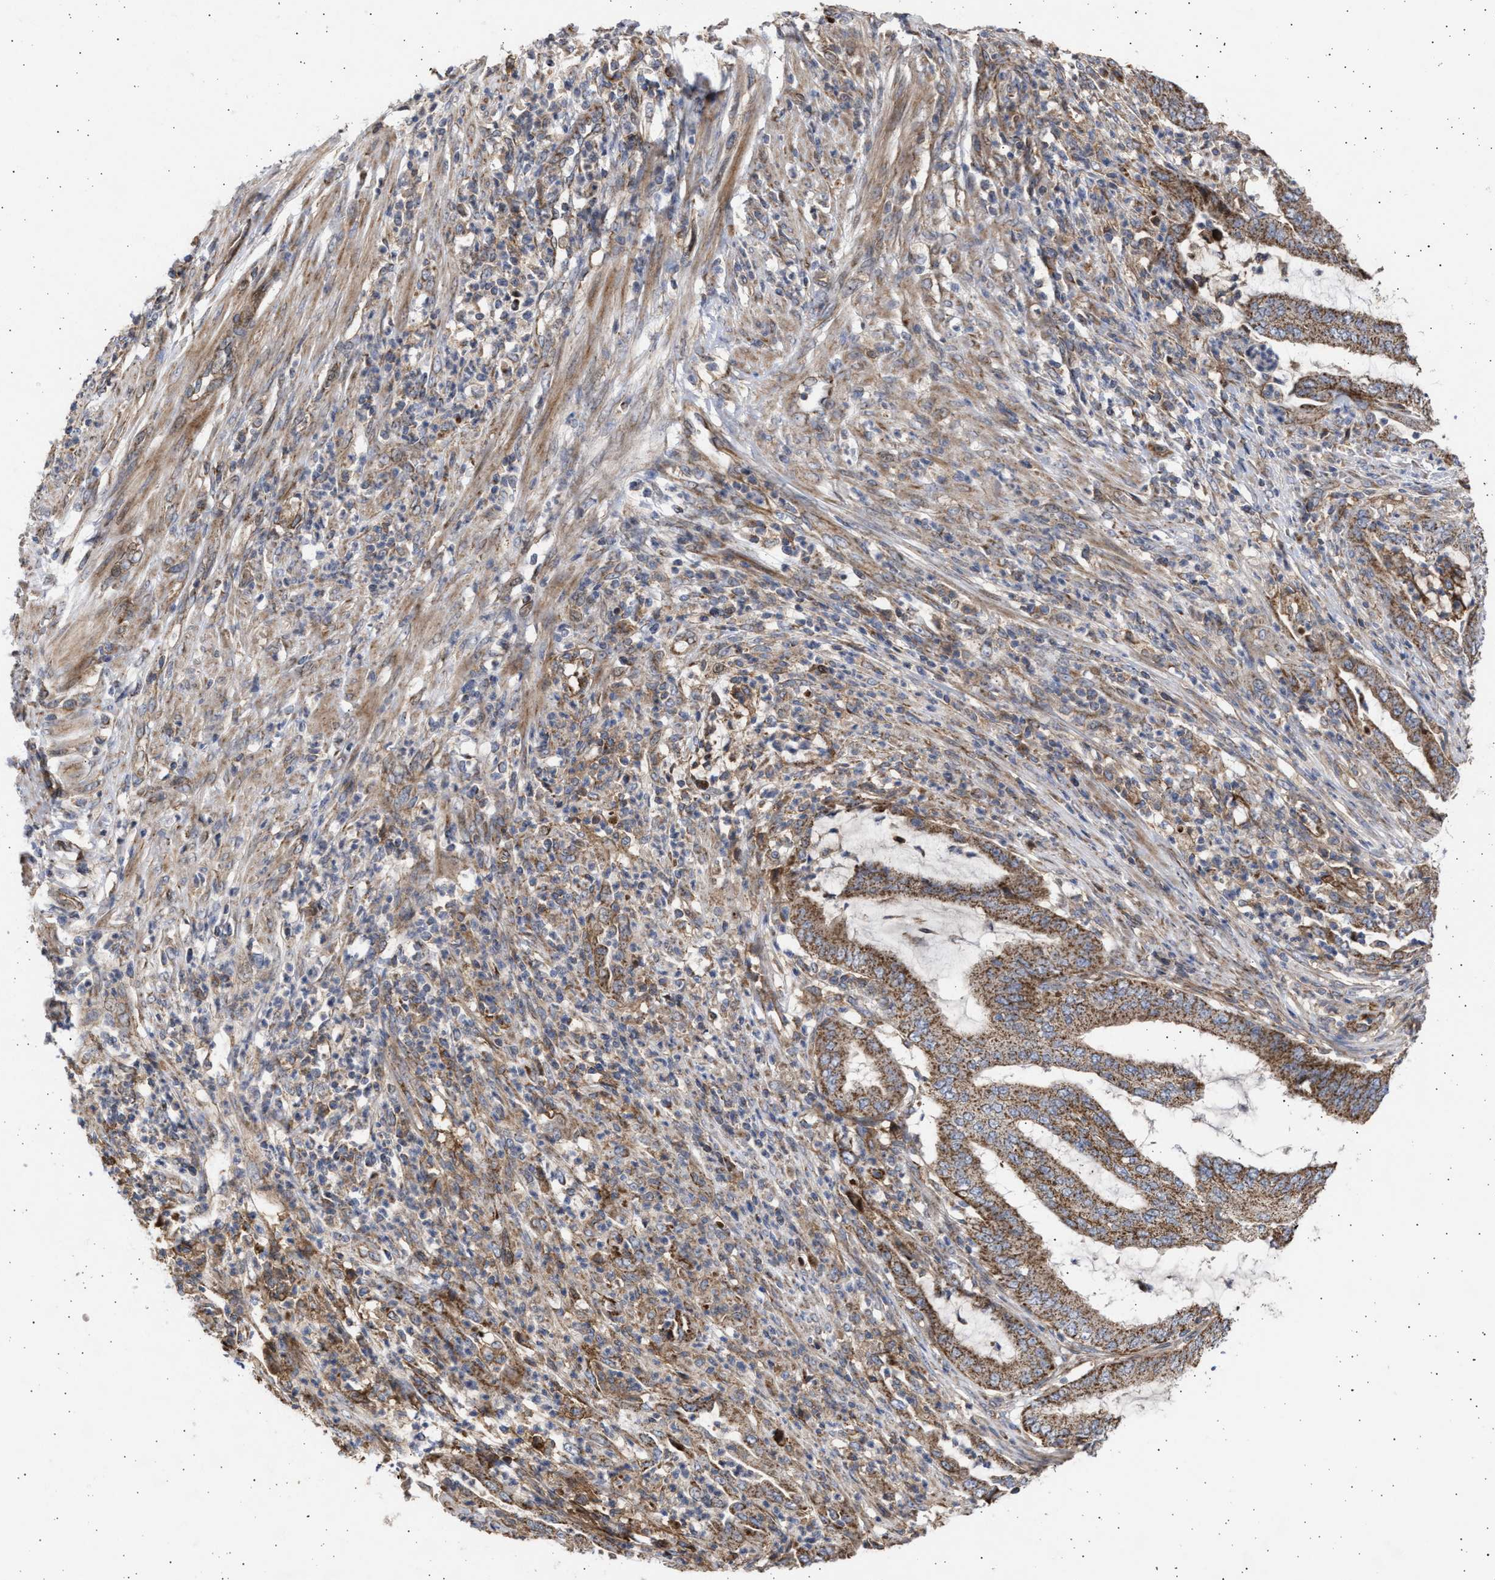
{"staining": {"intensity": "strong", "quantity": ">75%", "location": "cytoplasmic/membranous"}, "tissue": "endometrial cancer", "cell_type": "Tumor cells", "image_type": "cancer", "snomed": [{"axis": "morphology", "description": "Adenocarcinoma, NOS"}, {"axis": "topography", "description": "Endometrium"}], "caption": "This is an image of immunohistochemistry staining of endometrial cancer, which shows strong expression in the cytoplasmic/membranous of tumor cells.", "gene": "TTC19", "patient": {"sex": "female", "age": 51}}